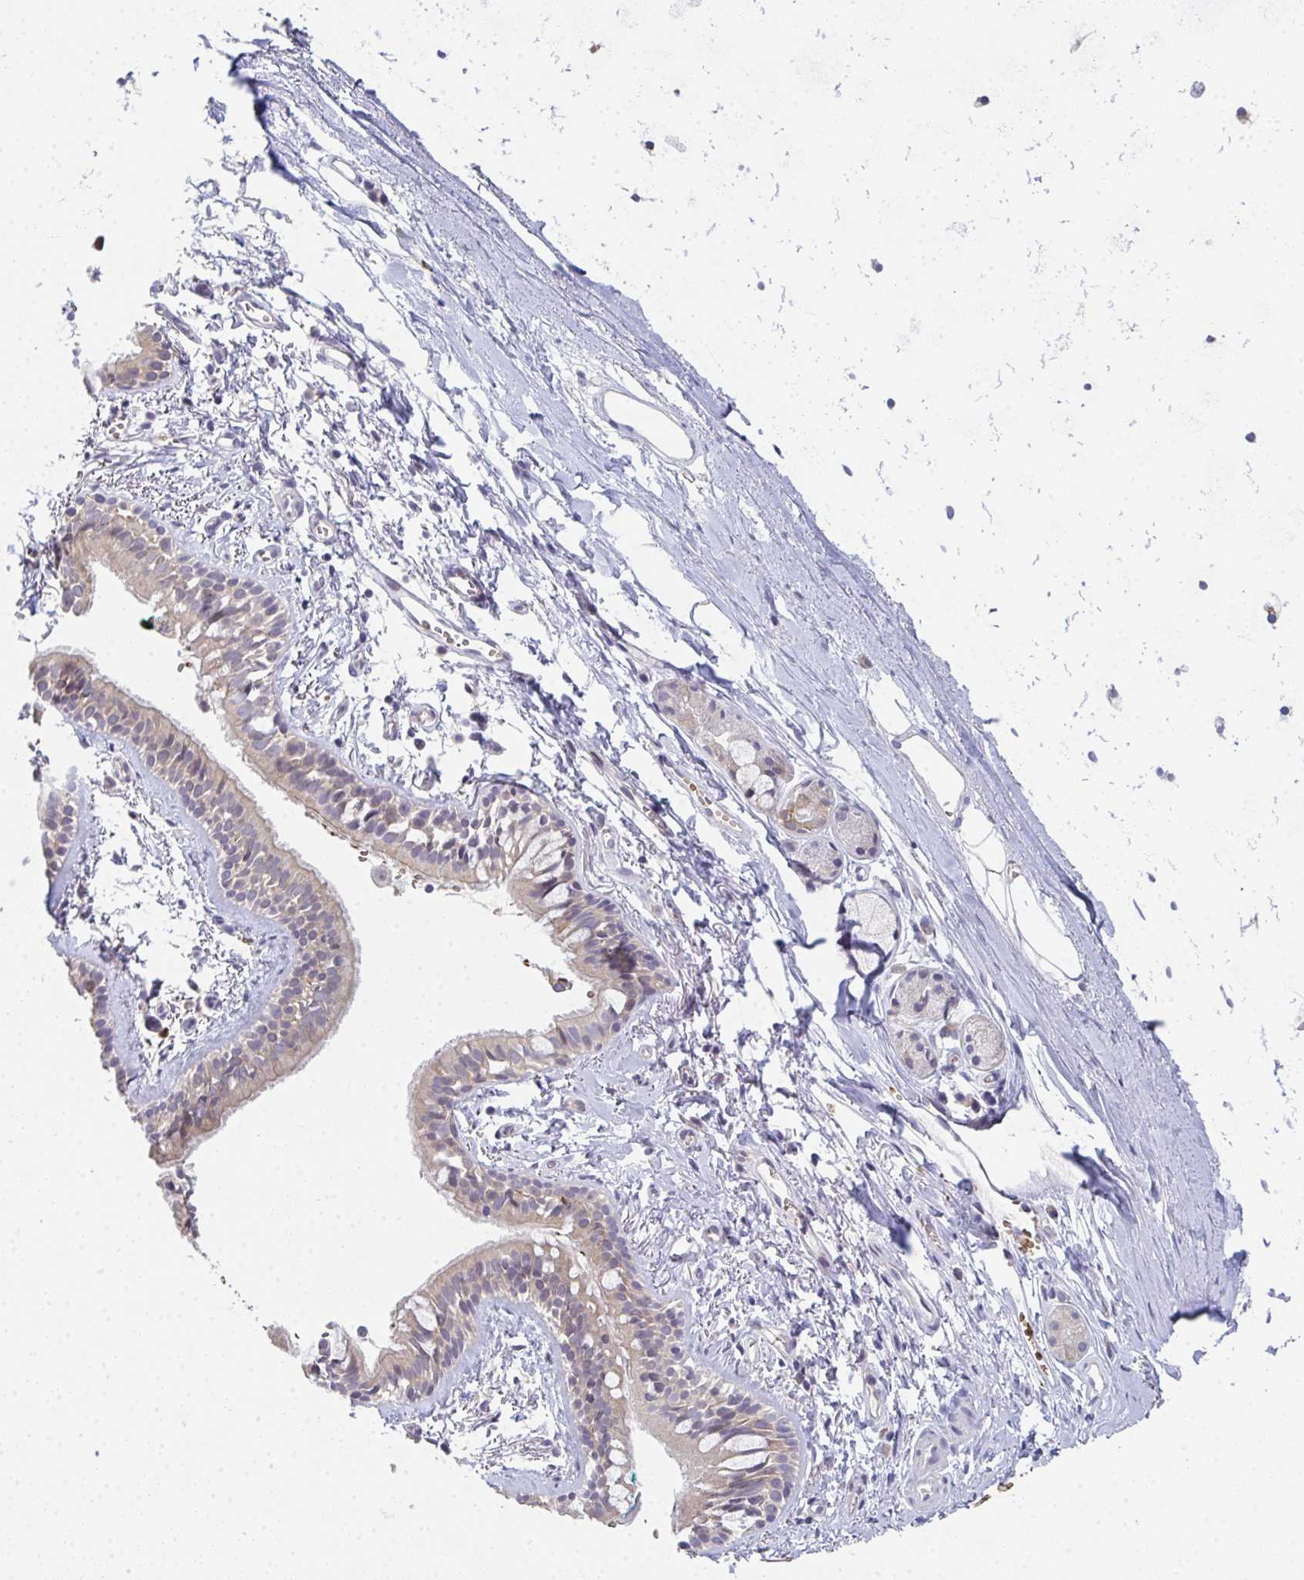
{"staining": {"intensity": "weak", "quantity": "25%-75%", "location": "cytoplasmic/membranous"}, "tissue": "bronchus", "cell_type": "Respiratory epithelial cells", "image_type": "normal", "snomed": [{"axis": "morphology", "description": "Normal tissue, NOS"}, {"axis": "topography", "description": "Cartilage tissue"}, {"axis": "topography", "description": "Bronchus"}, {"axis": "topography", "description": "Peripheral nerve tissue"}], "caption": "High-power microscopy captured an immunohistochemistry photomicrograph of benign bronchus, revealing weak cytoplasmic/membranous expression in about 25%-75% of respiratory epithelial cells. The protein is stained brown, and the nuclei are stained in blue (DAB IHC with brightfield microscopy, high magnification).", "gene": "RIOK1", "patient": {"sex": "female", "age": 59}}